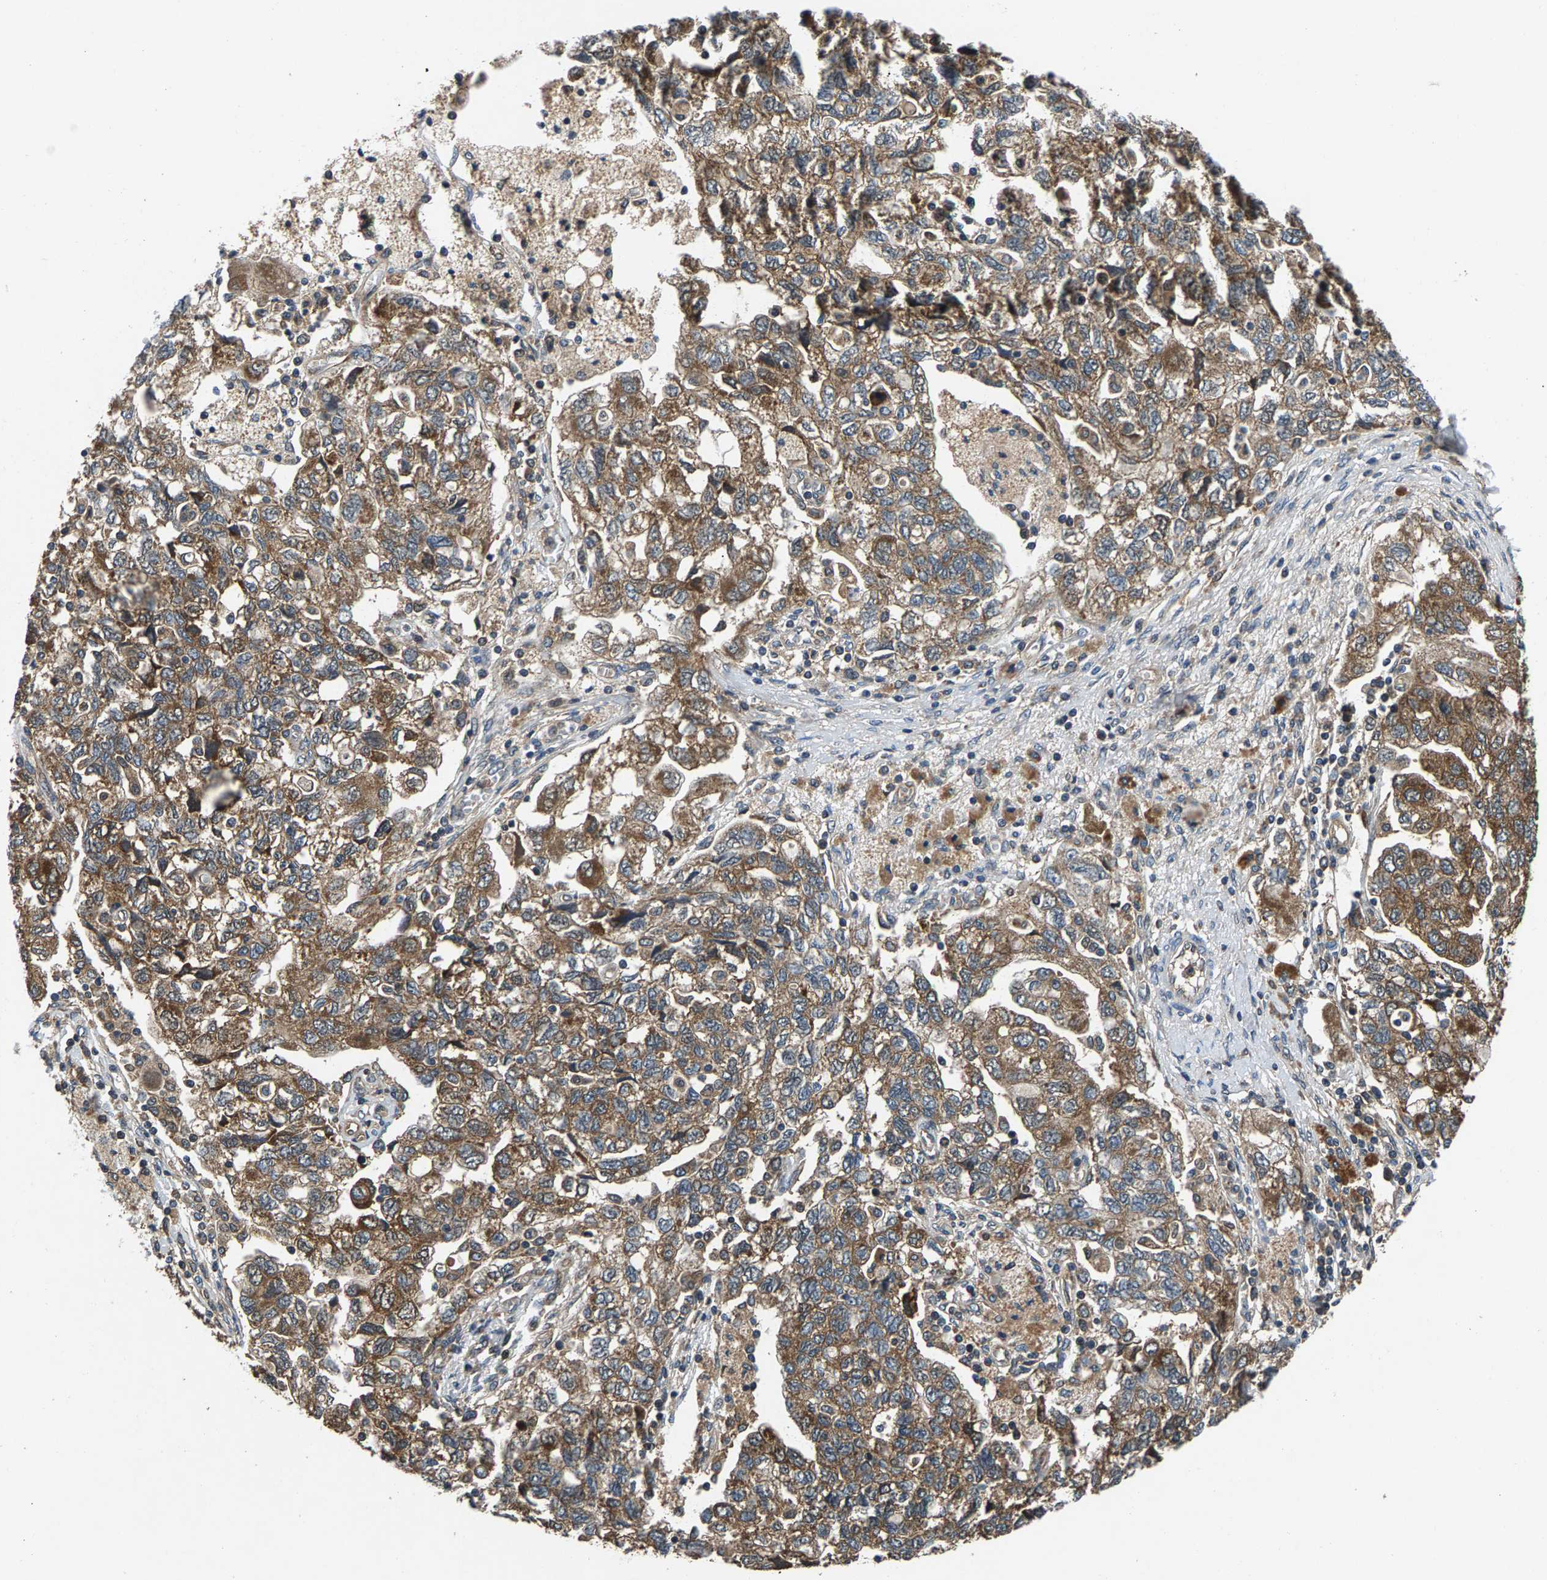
{"staining": {"intensity": "moderate", "quantity": ">75%", "location": "cytoplasmic/membranous"}, "tissue": "ovarian cancer", "cell_type": "Tumor cells", "image_type": "cancer", "snomed": [{"axis": "morphology", "description": "Carcinoma, NOS"}, {"axis": "morphology", "description": "Cystadenocarcinoma, serous, NOS"}, {"axis": "topography", "description": "Ovary"}], "caption": "Protein staining by IHC displays moderate cytoplasmic/membranous staining in approximately >75% of tumor cells in serous cystadenocarcinoma (ovarian). Using DAB (brown) and hematoxylin (blue) stains, captured at high magnification using brightfield microscopy.", "gene": "FAM78A", "patient": {"sex": "female", "age": 69}}